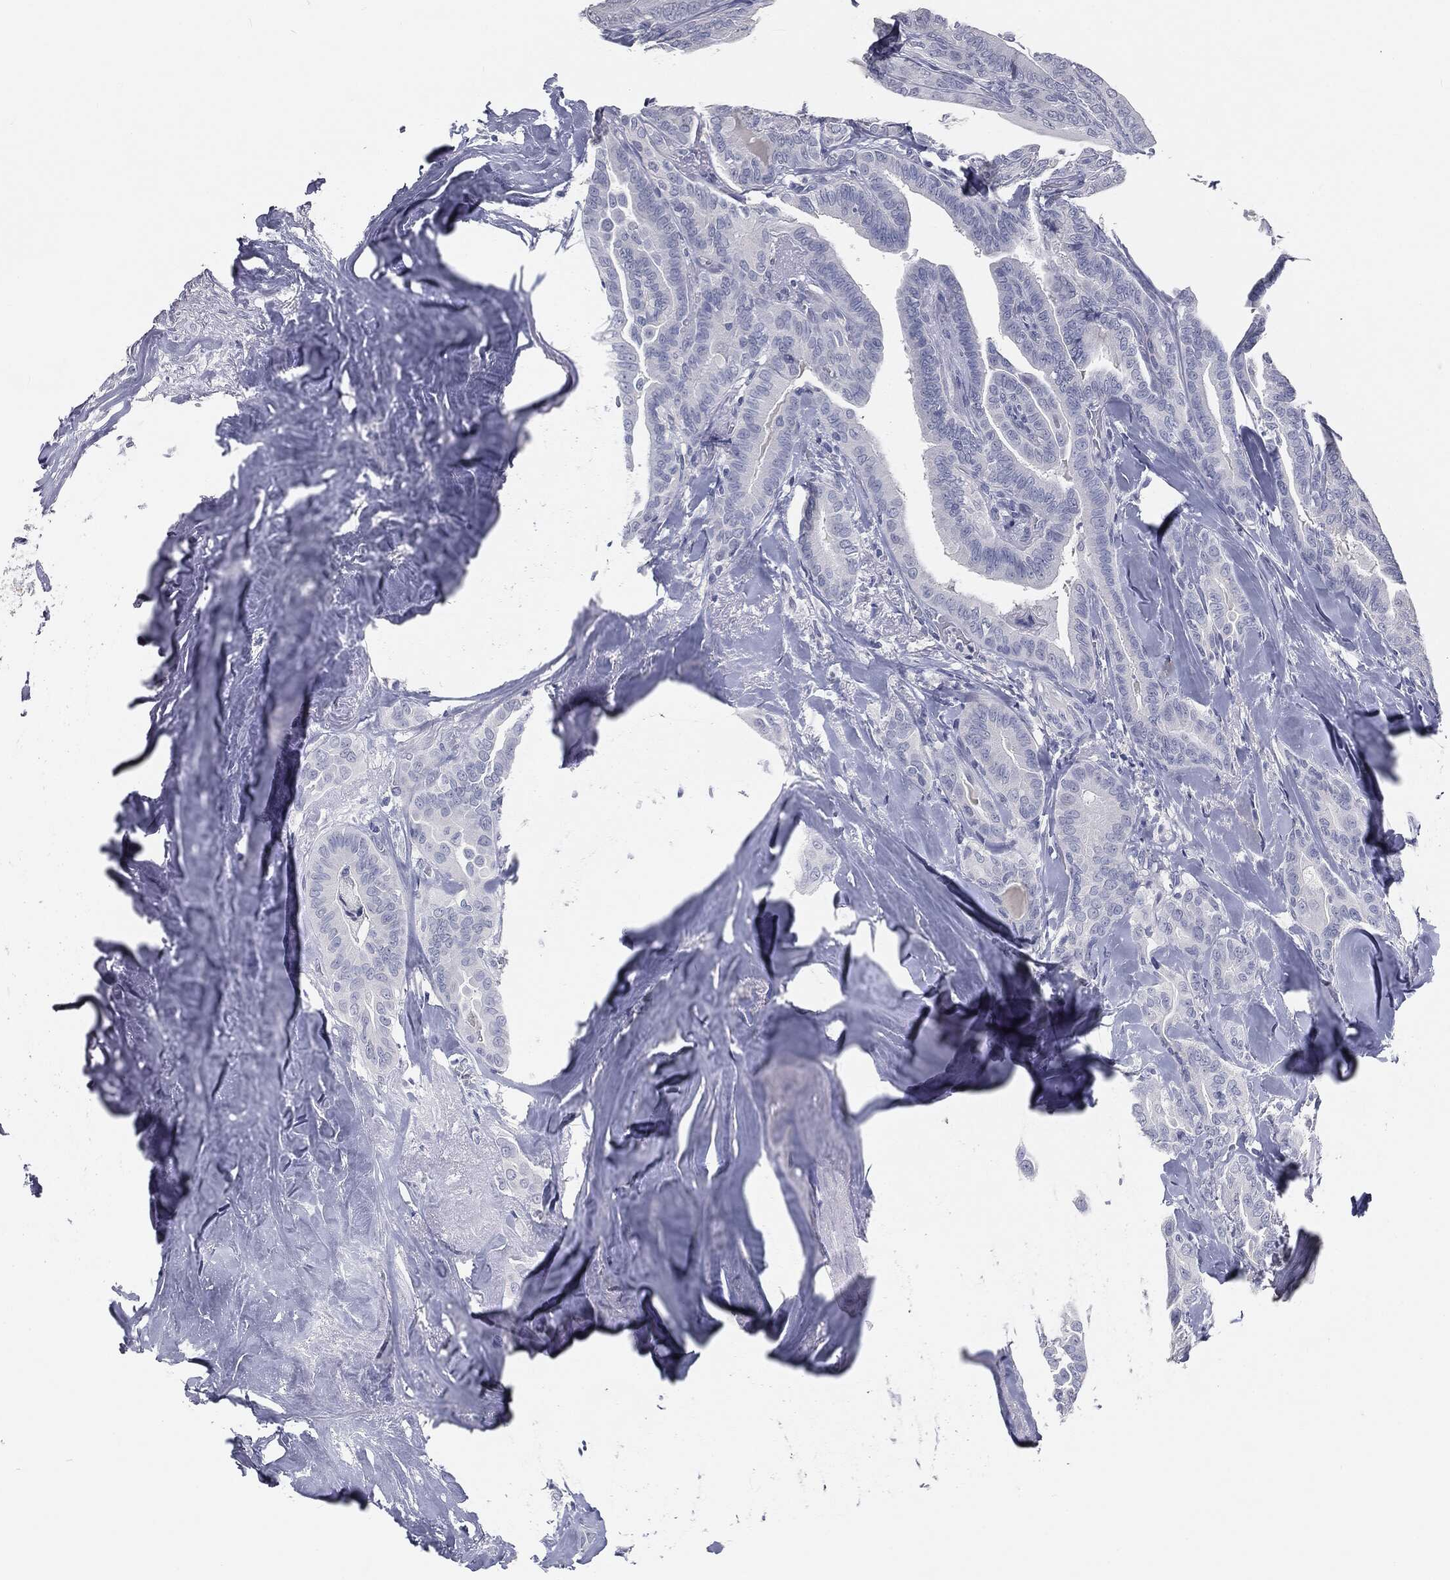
{"staining": {"intensity": "negative", "quantity": "none", "location": "none"}, "tissue": "thyroid cancer", "cell_type": "Tumor cells", "image_type": "cancer", "snomed": [{"axis": "morphology", "description": "Papillary adenocarcinoma, NOS"}, {"axis": "topography", "description": "Thyroid gland"}], "caption": "Tumor cells show no significant protein expression in thyroid cancer.", "gene": "PRAME", "patient": {"sex": "male", "age": 61}}